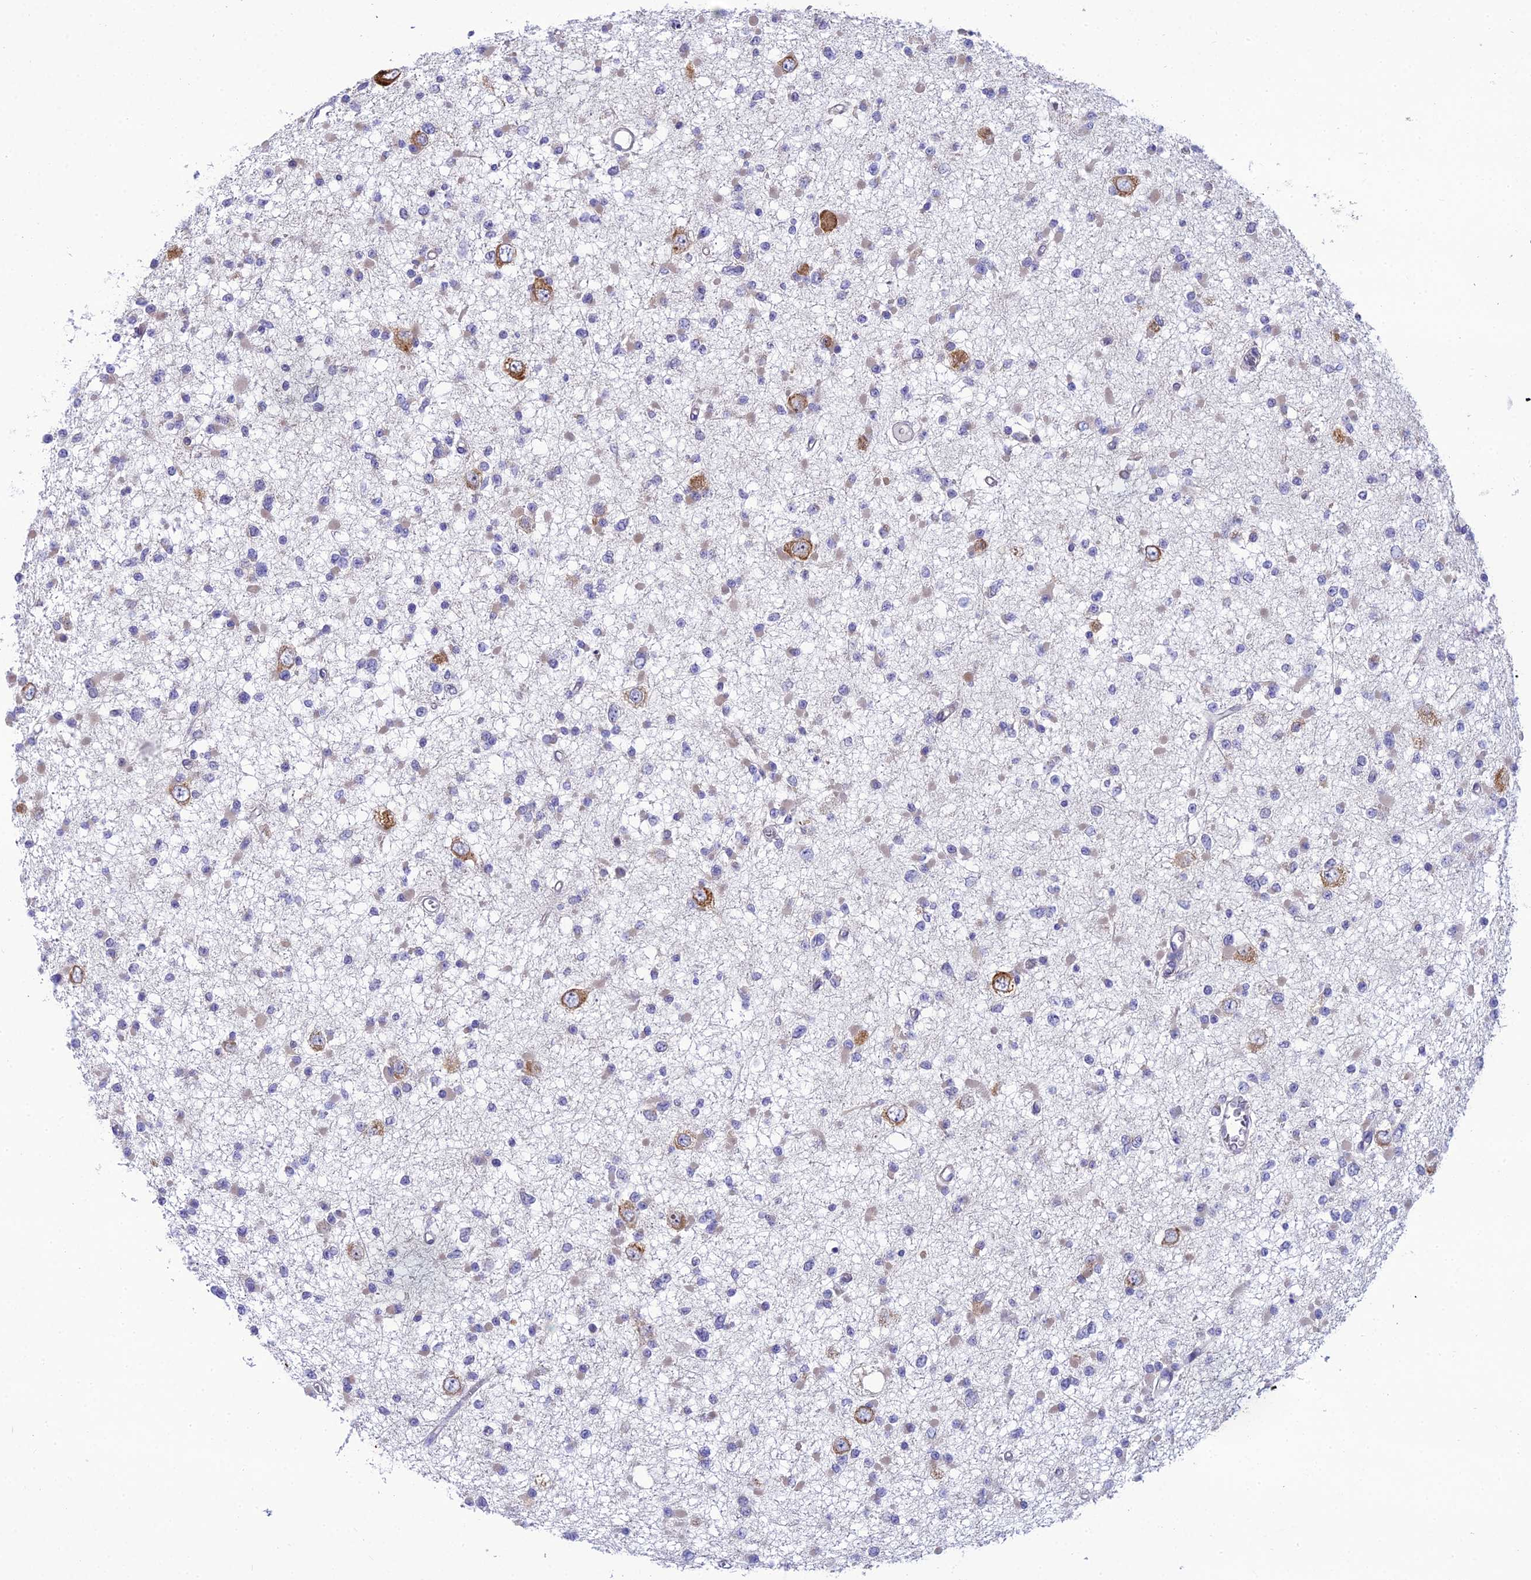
{"staining": {"intensity": "moderate", "quantity": "<25%", "location": "cytoplasmic/membranous"}, "tissue": "glioma", "cell_type": "Tumor cells", "image_type": "cancer", "snomed": [{"axis": "morphology", "description": "Glioma, malignant, Low grade"}, {"axis": "topography", "description": "Brain"}], "caption": "Immunohistochemistry (DAB) staining of human glioma demonstrates moderate cytoplasmic/membranous protein positivity in about <25% of tumor cells.", "gene": "CLCN7", "patient": {"sex": "female", "age": 22}}